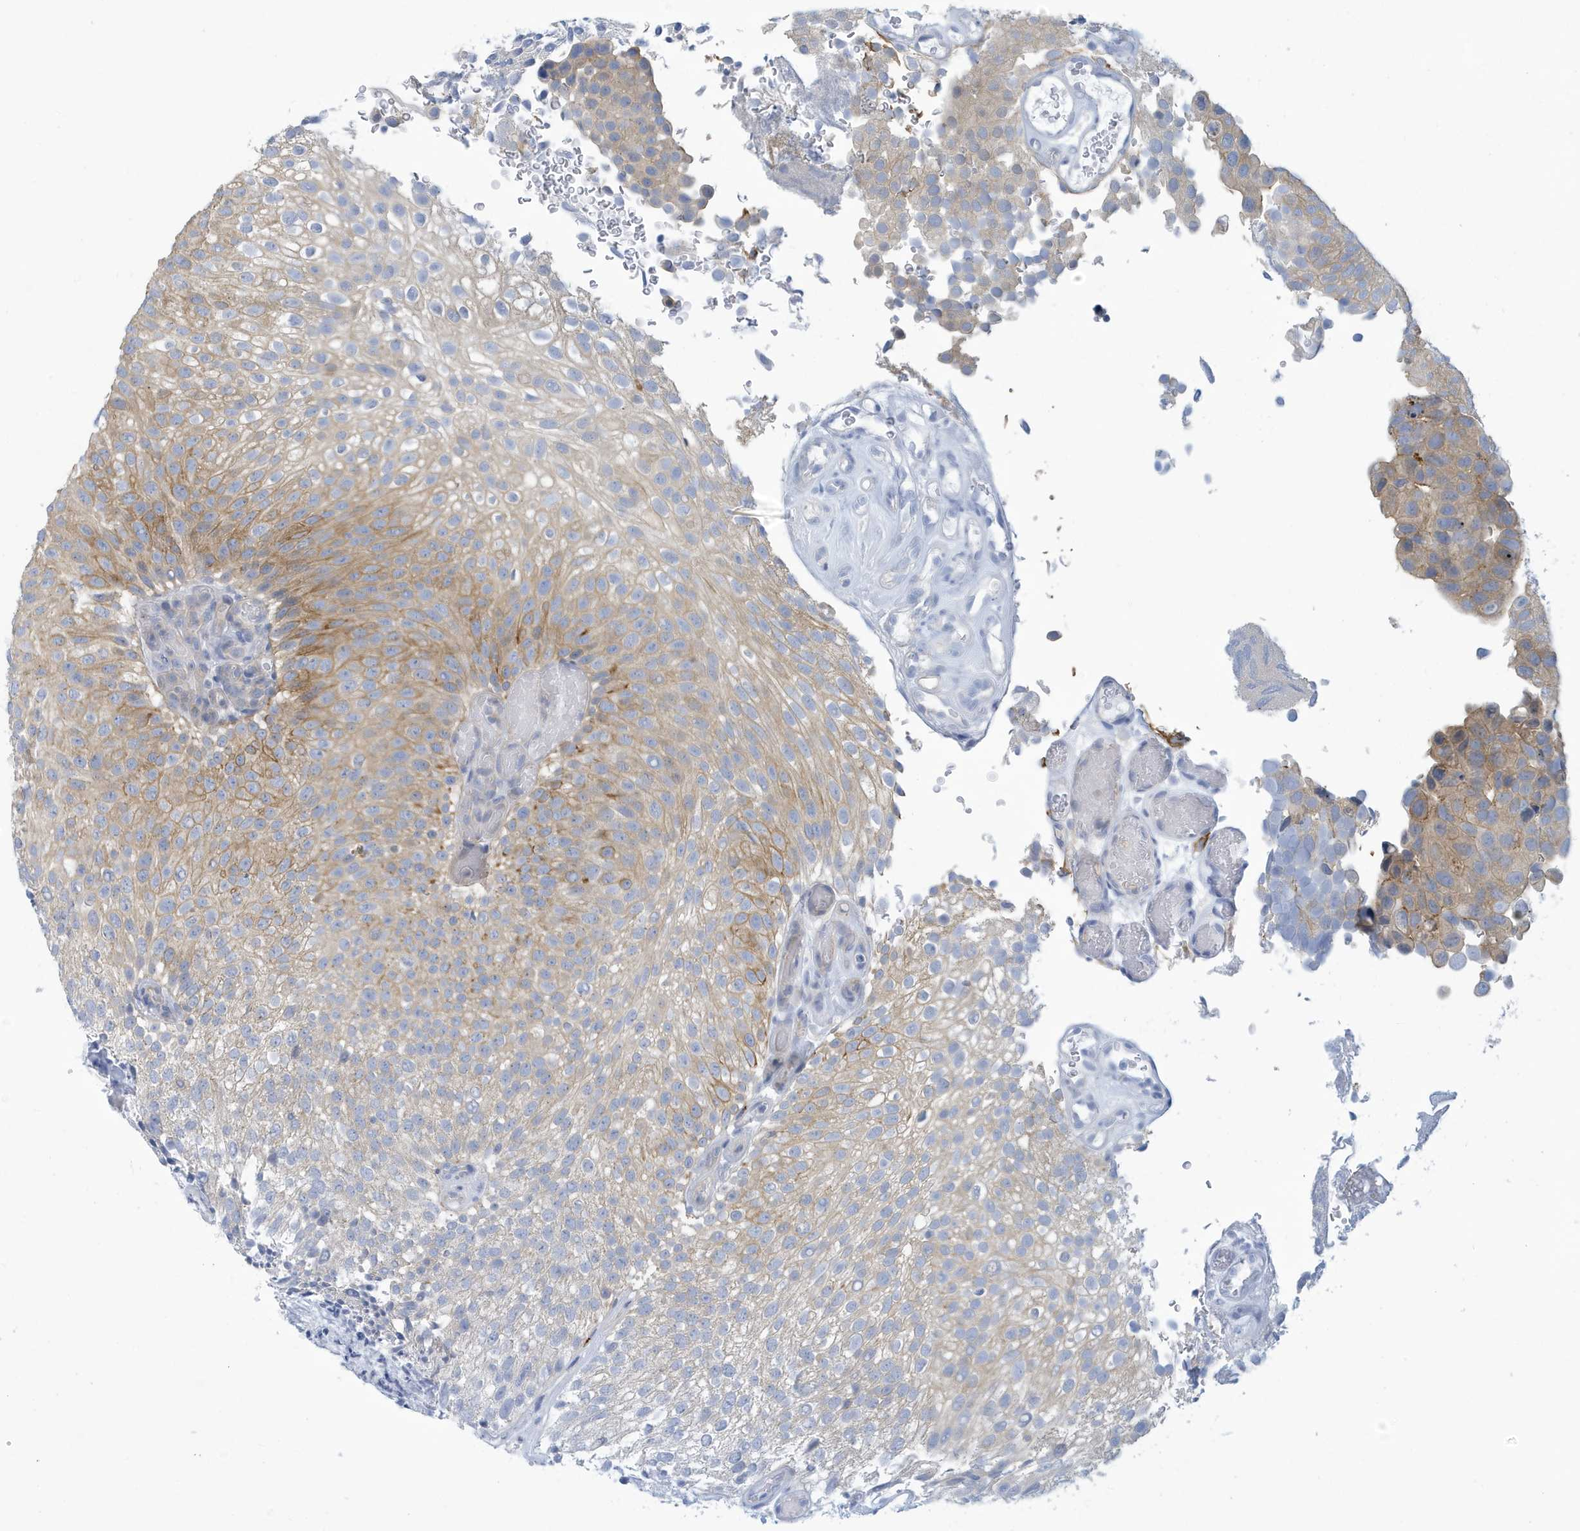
{"staining": {"intensity": "moderate", "quantity": "25%-75%", "location": "cytoplasmic/membranous"}, "tissue": "urothelial cancer", "cell_type": "Tumor cells", "image_type": "cancer", "snomed": [{"axis": "morphology", "description": "Urothelial carcinoma, Low grade"}, {"axis": "topography", "description": "Urinary bladder"}], "caption": "Human urothelial carcinoma (low-grade) stained for a protein (brown) shows moderate cytoplasmic/membranous positive expression in about 25%-75% of tumor cells.", "gene": "VTA1", "patient": {"sex": "male", "age": 78}}